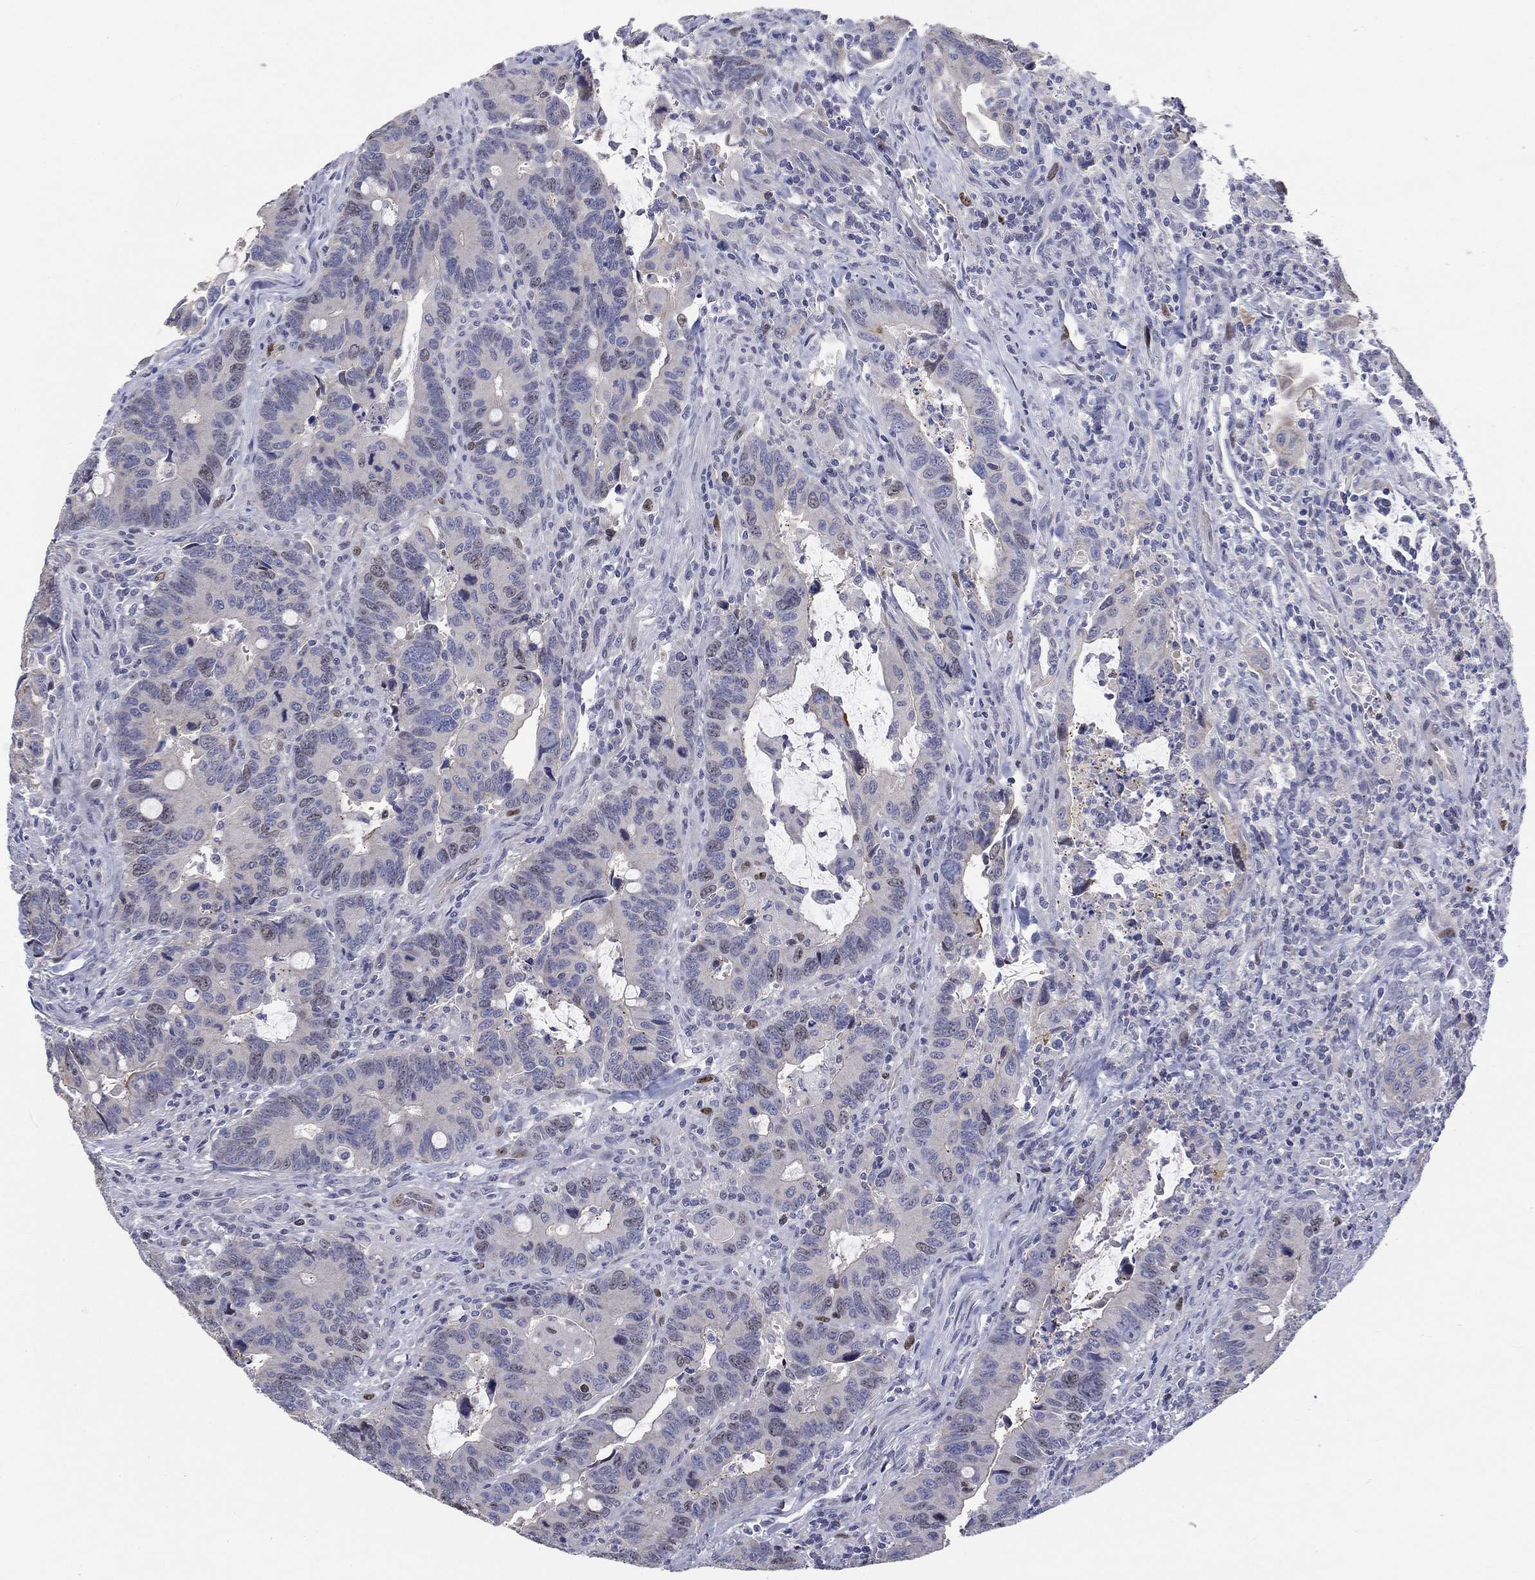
{"staining": {"intensity": "weak", "quantity": "<25%", "location": "nuclear"}, "tissue": "colorectal cancer", "cell_type": "Tumor cells", "image_type": "cancer", "snomed": [{"axis": "morphology", "description": "Adenocarcinoma, NOS"}, {"axis": "topography", "description": "Rectum"}], "caption": "An image of human adenocarcinoma (colorectal) is negative for staining in tumor cells.", "gene": "PRC1", "patient": {"sex": "male", "age": 67}}